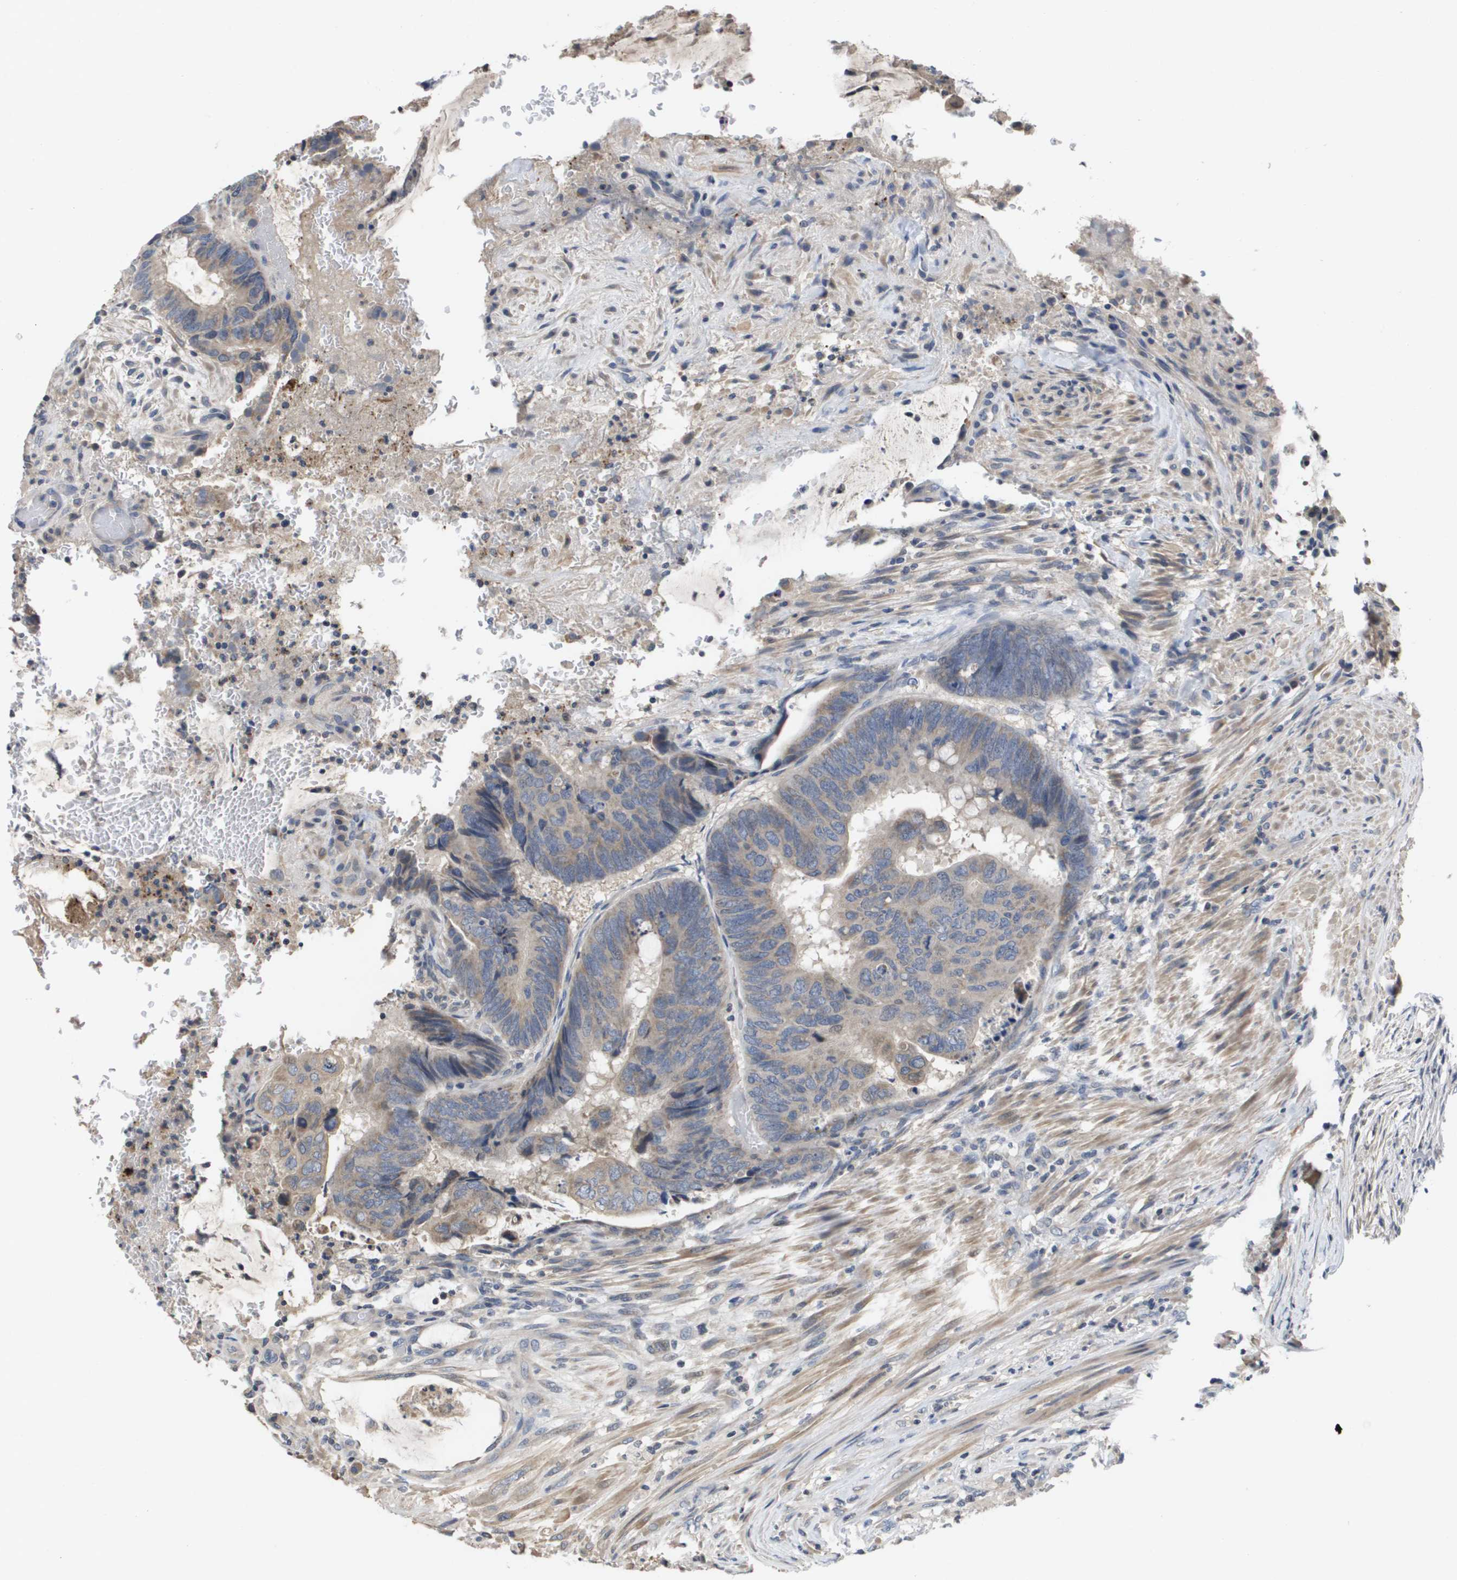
{"staining": {"intensity": "weak", "quantity": "<25%", "location": "cytoplasmic/membranous"}, "tissue": "colorectal cancer", "cell_type": "Tumor cells", "image_type": "cancer", "snomed": [{"axis": "morphology", "description": "Normal tissue, NOS"}, {"axis": "morphology", "description": "Adenocarcinoma, NOS"}, {"axis": "topography", "description": "Rectum"}], "caption": "Tumor cells show no significant protein positivity in colorectal adenocarcinoma. Nuclei are stained in blue.", "gene": "CAPN11", "patient": {"sex": "male", "age": 92}}